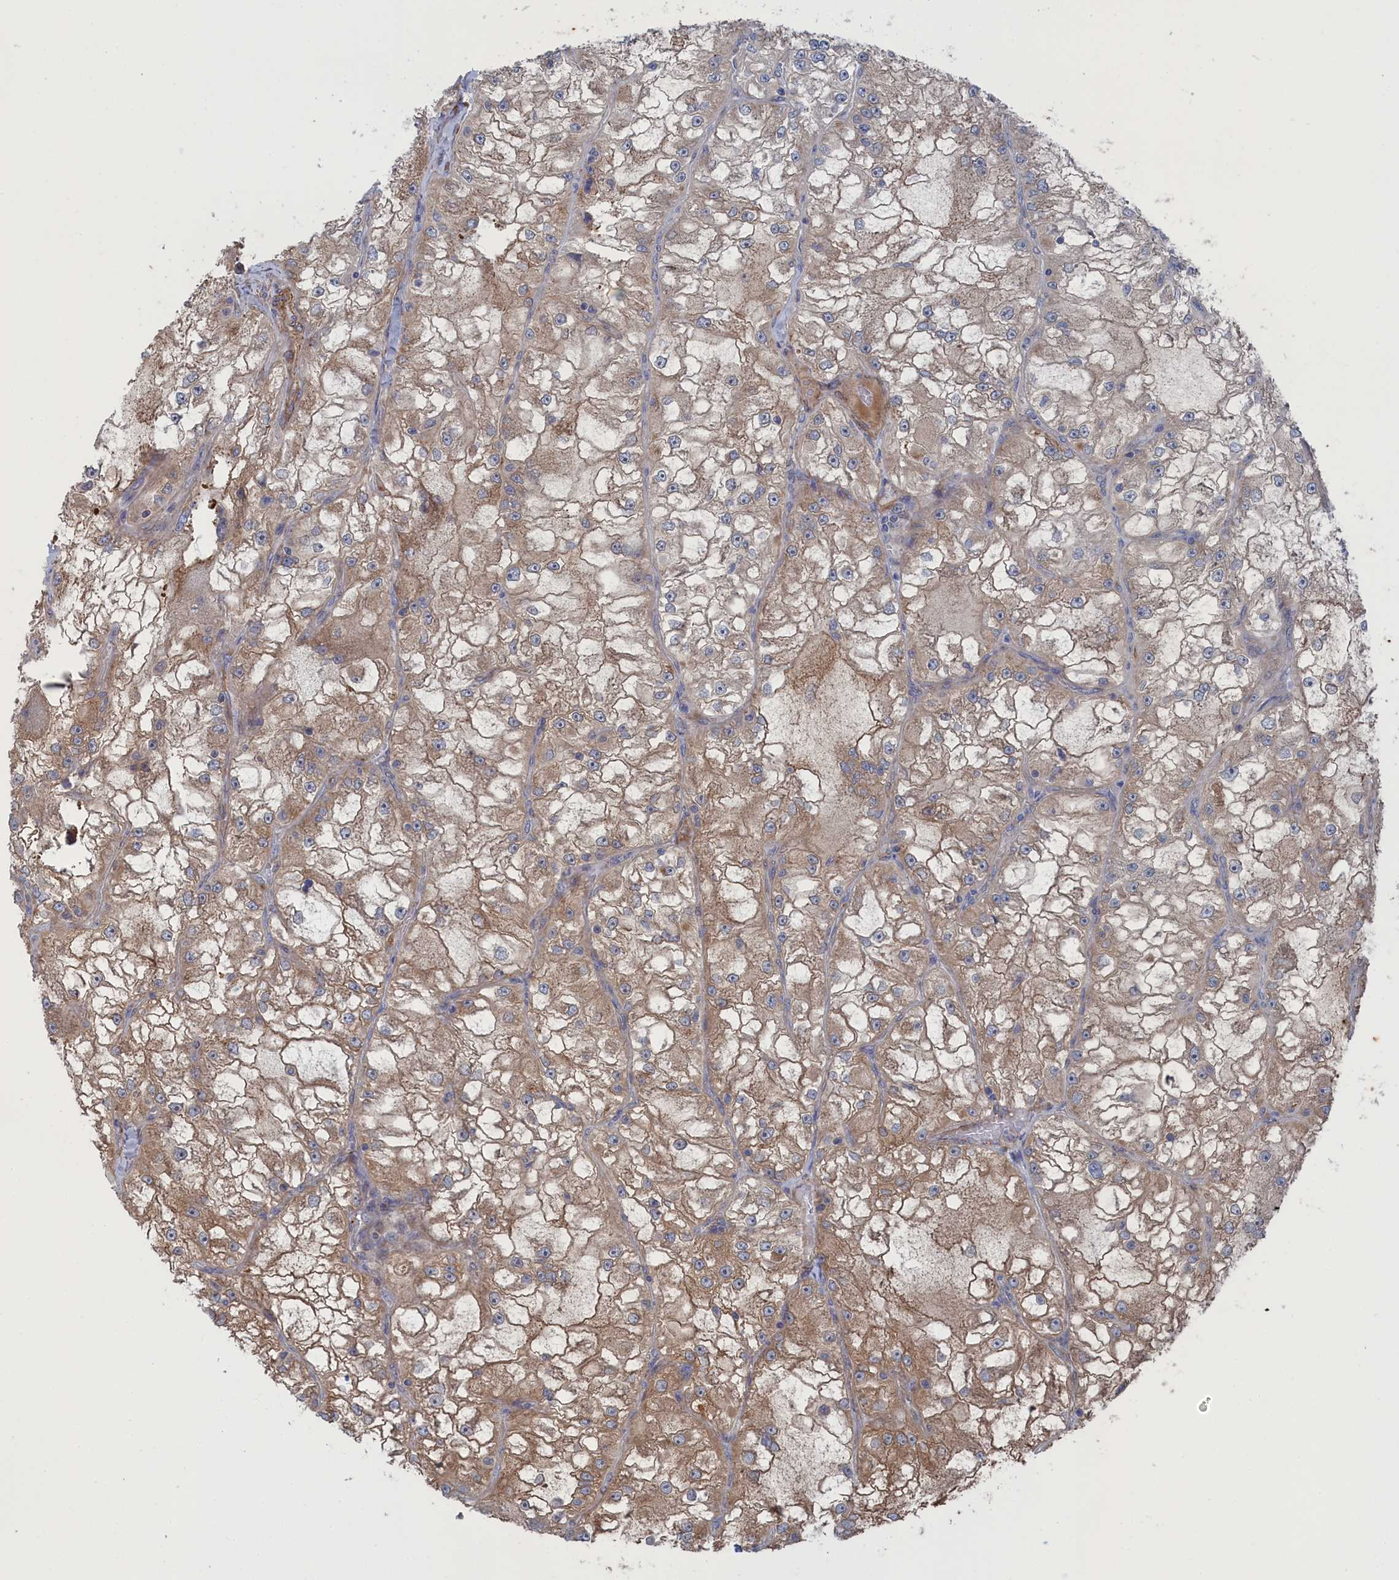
{"staining": {"intensity": "moderate", "quantity": ">75%", "location": "cytoplasmic/membranous"}, "tissue": "renal cancer", "cell_type": "Tumor cells", "image_type": "cancer", "snomed": [{"axis": "morphology", "description": "Adenocarcinoma, NOS"}, {"axis": "topography", "description": "Kidney"}], "caption": "Tumor cells show medium levels of moderate cytoplasmic/membranous staining in approximately >75% of cells in renal cancer (adenocarcinoma).", "gene": "FILIP1L", "patient": {"sex": "female", "age": 72}}